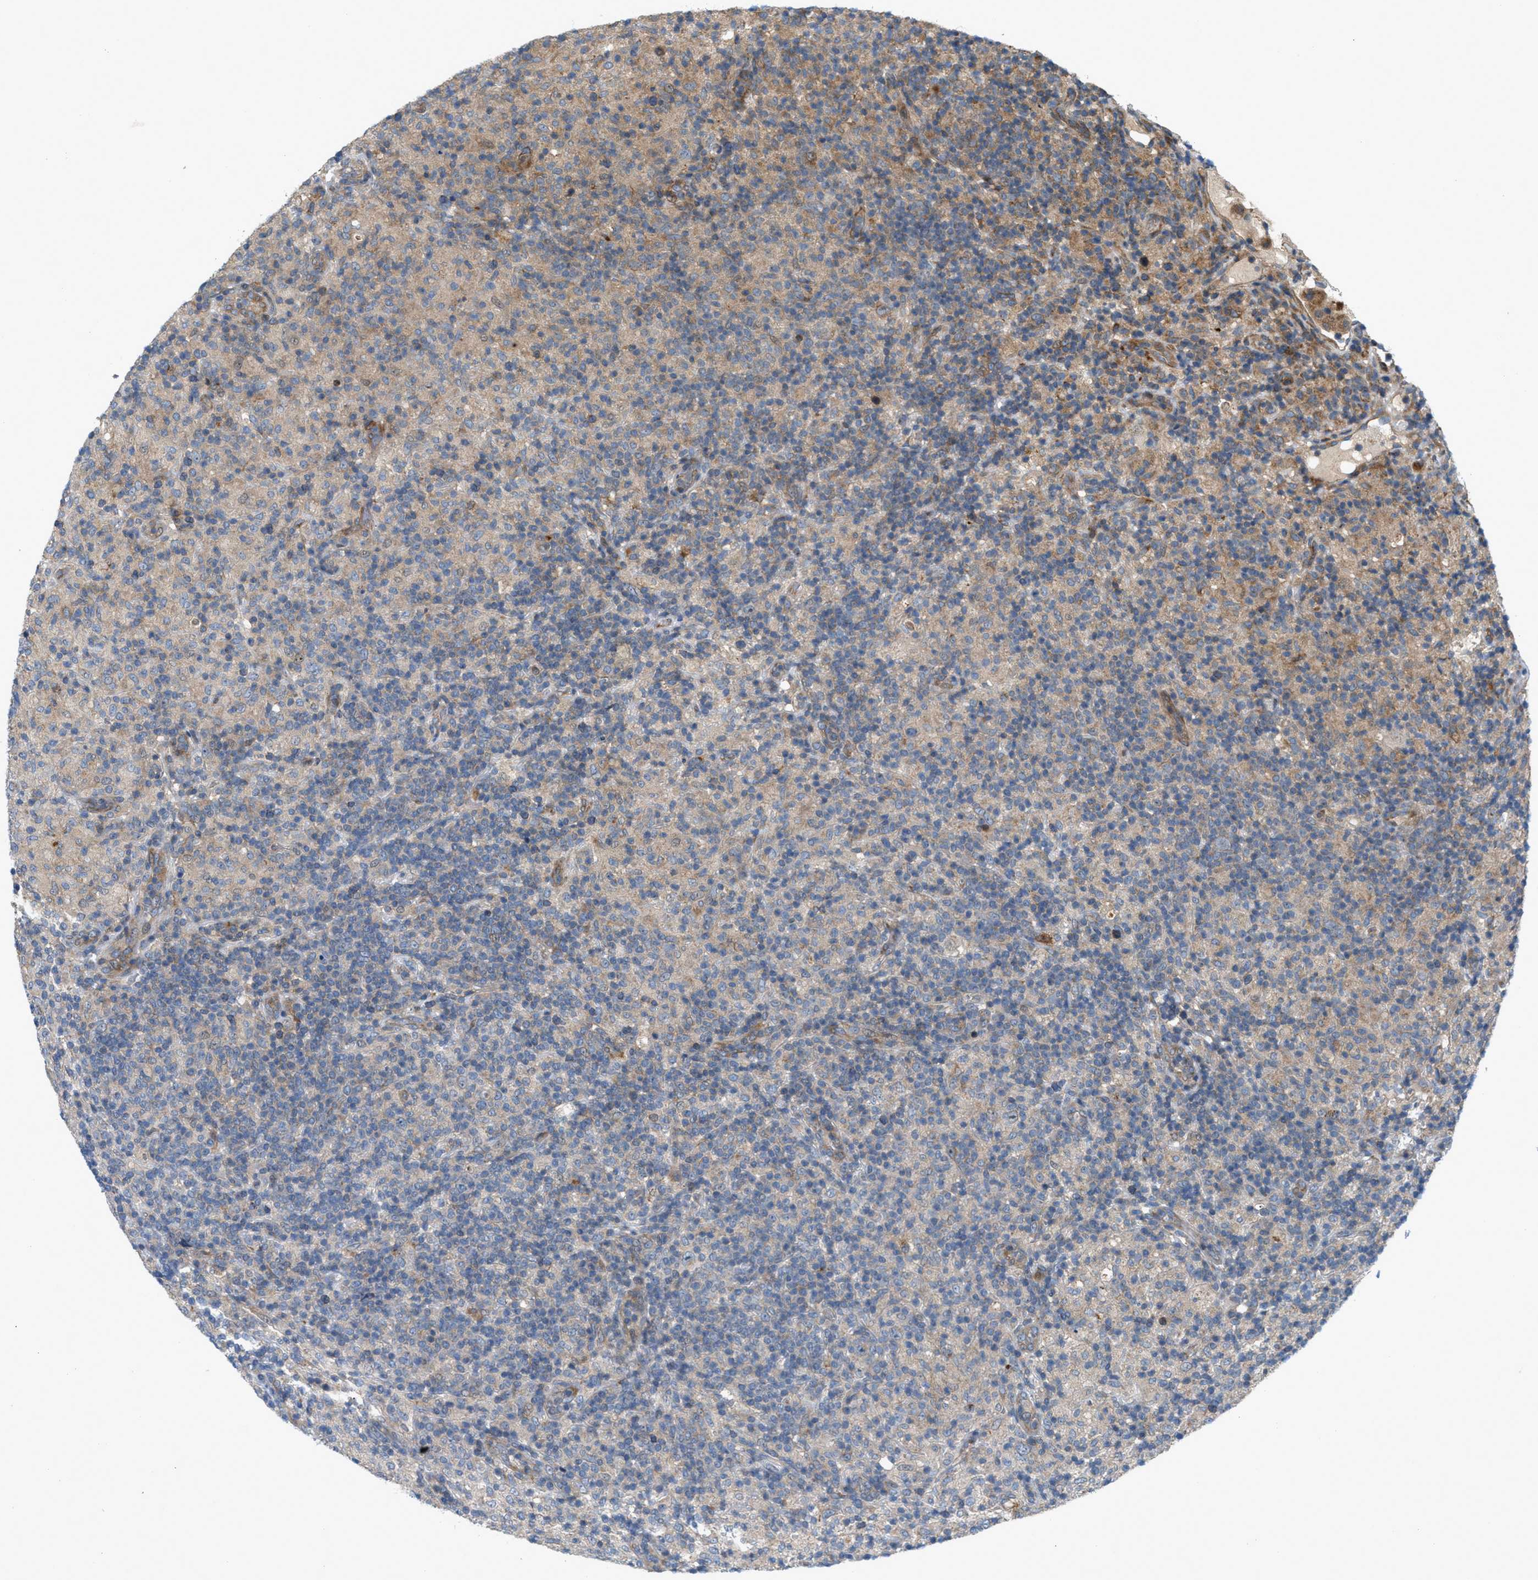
{"staining": {"intensity": "moderate", "quantity": "25%-75%", "location": "cytoplasmic/membranous"}, "tissue": "lymphoma", "cell_type": "Tumor cells", "image_type": "cancer", "snomed": [{"axis": "morphology", "description": "Hodgkin's disease, NOS"}, {"axis": "topography", "description": "Lymph node"}], "caption": "Immunohistochemical staining of human Hodgkin's disease reveals moderate cytoplasmic/membranous protein staining in approximately 25%-75% of tumor cells.", "gene": "CYB5D1", "patient": {"sex": "male", "age": 70}}